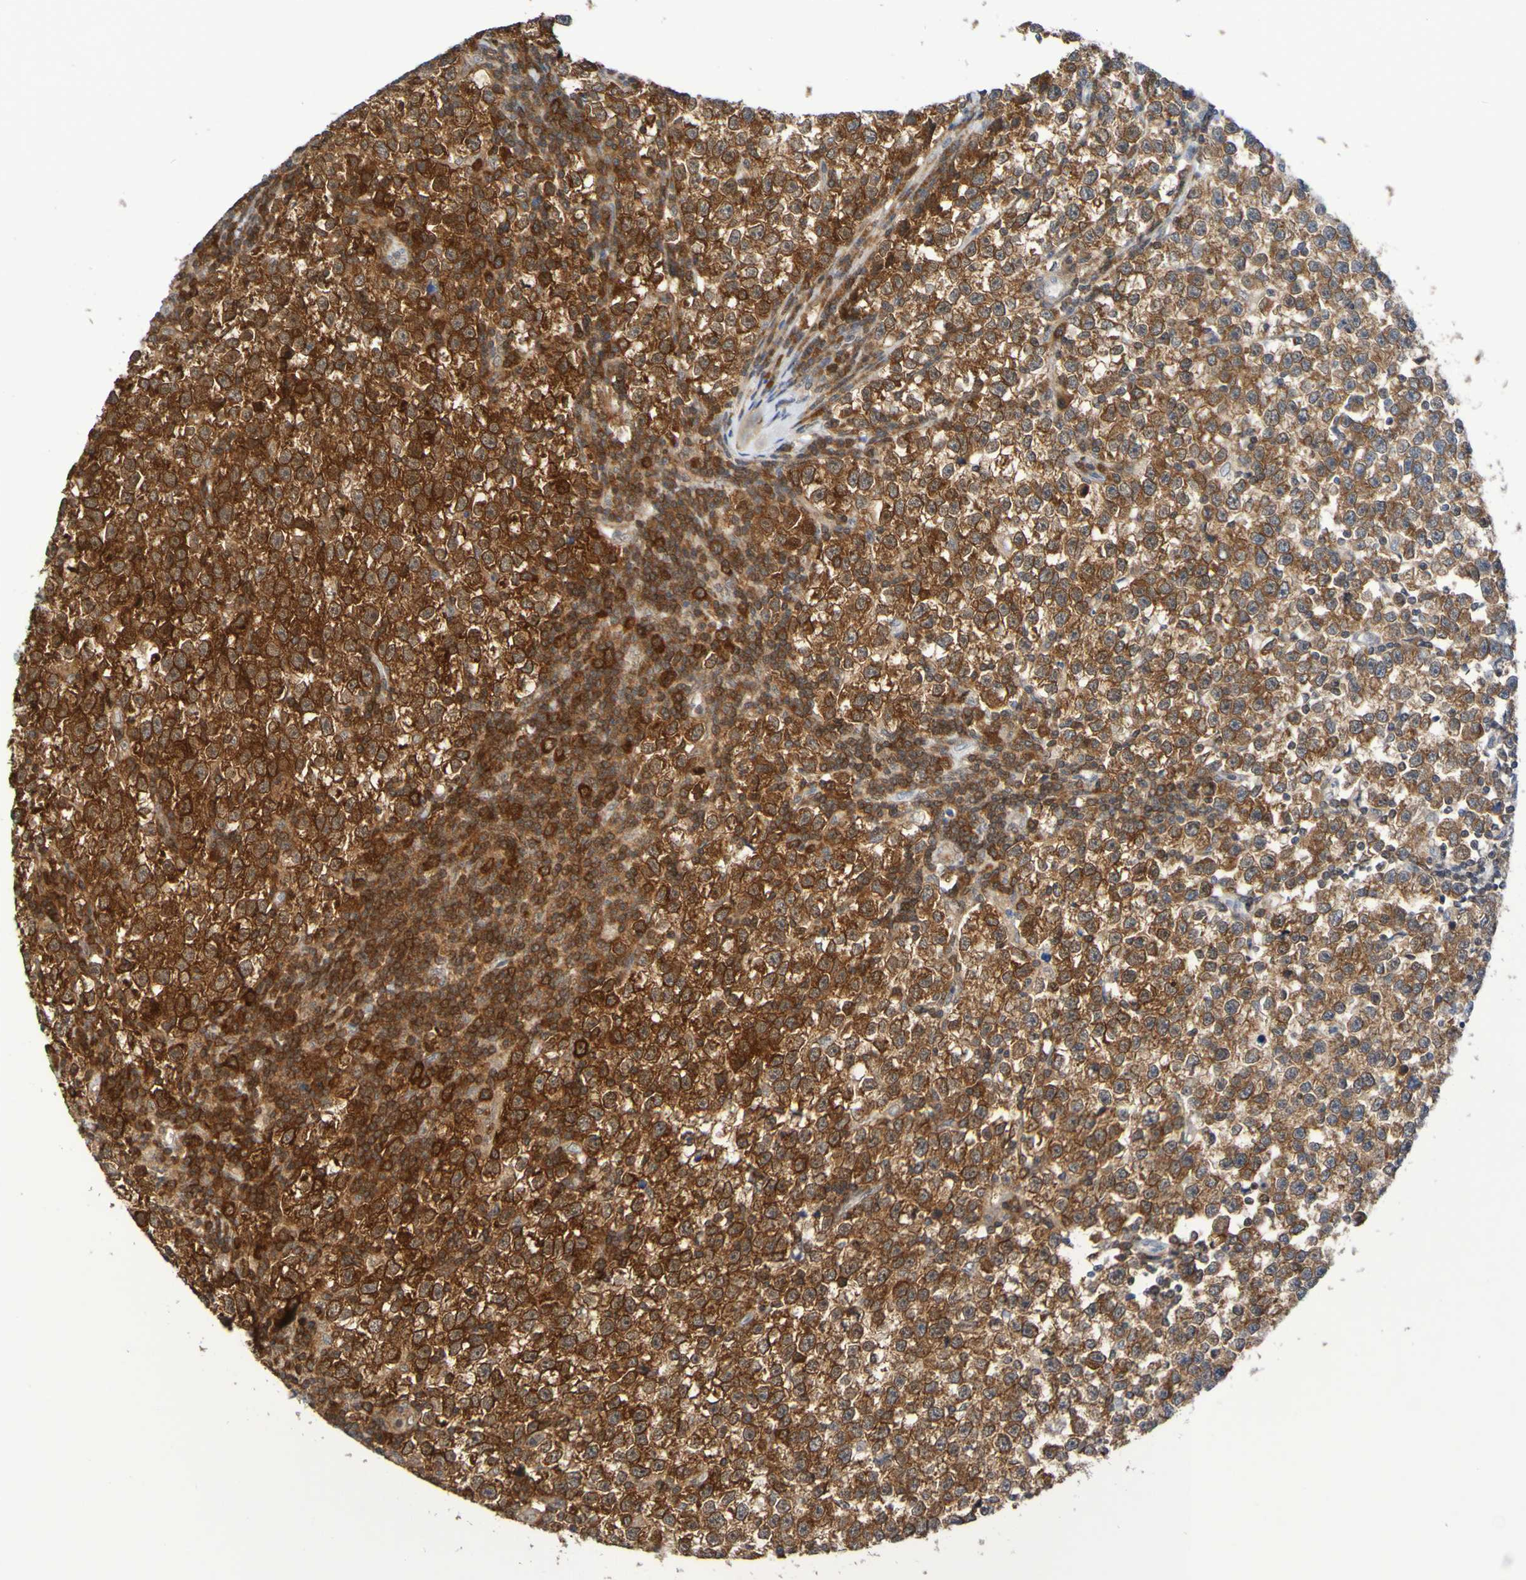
{"staining": {"intensity": "strong", "quantity": ">75%", "location": "cytoplasmic/membranous"}, "tissue": "testis cancer", "cell_type": "Tumor cells", "image_type": "cancer", "snomed": [{"axis": "morphology", "description": "Seminoma, NOS"}, {"axis": "topography", "description": "Testis"}], "caption": "Testis cancer (seminoma) stained for a protein (brown) shows strong cytoplasmic/membranous positive positivity in about >75% of tumor cells.", "gene": "ATIC", "patient": {"sex": "male", "age": 43}}